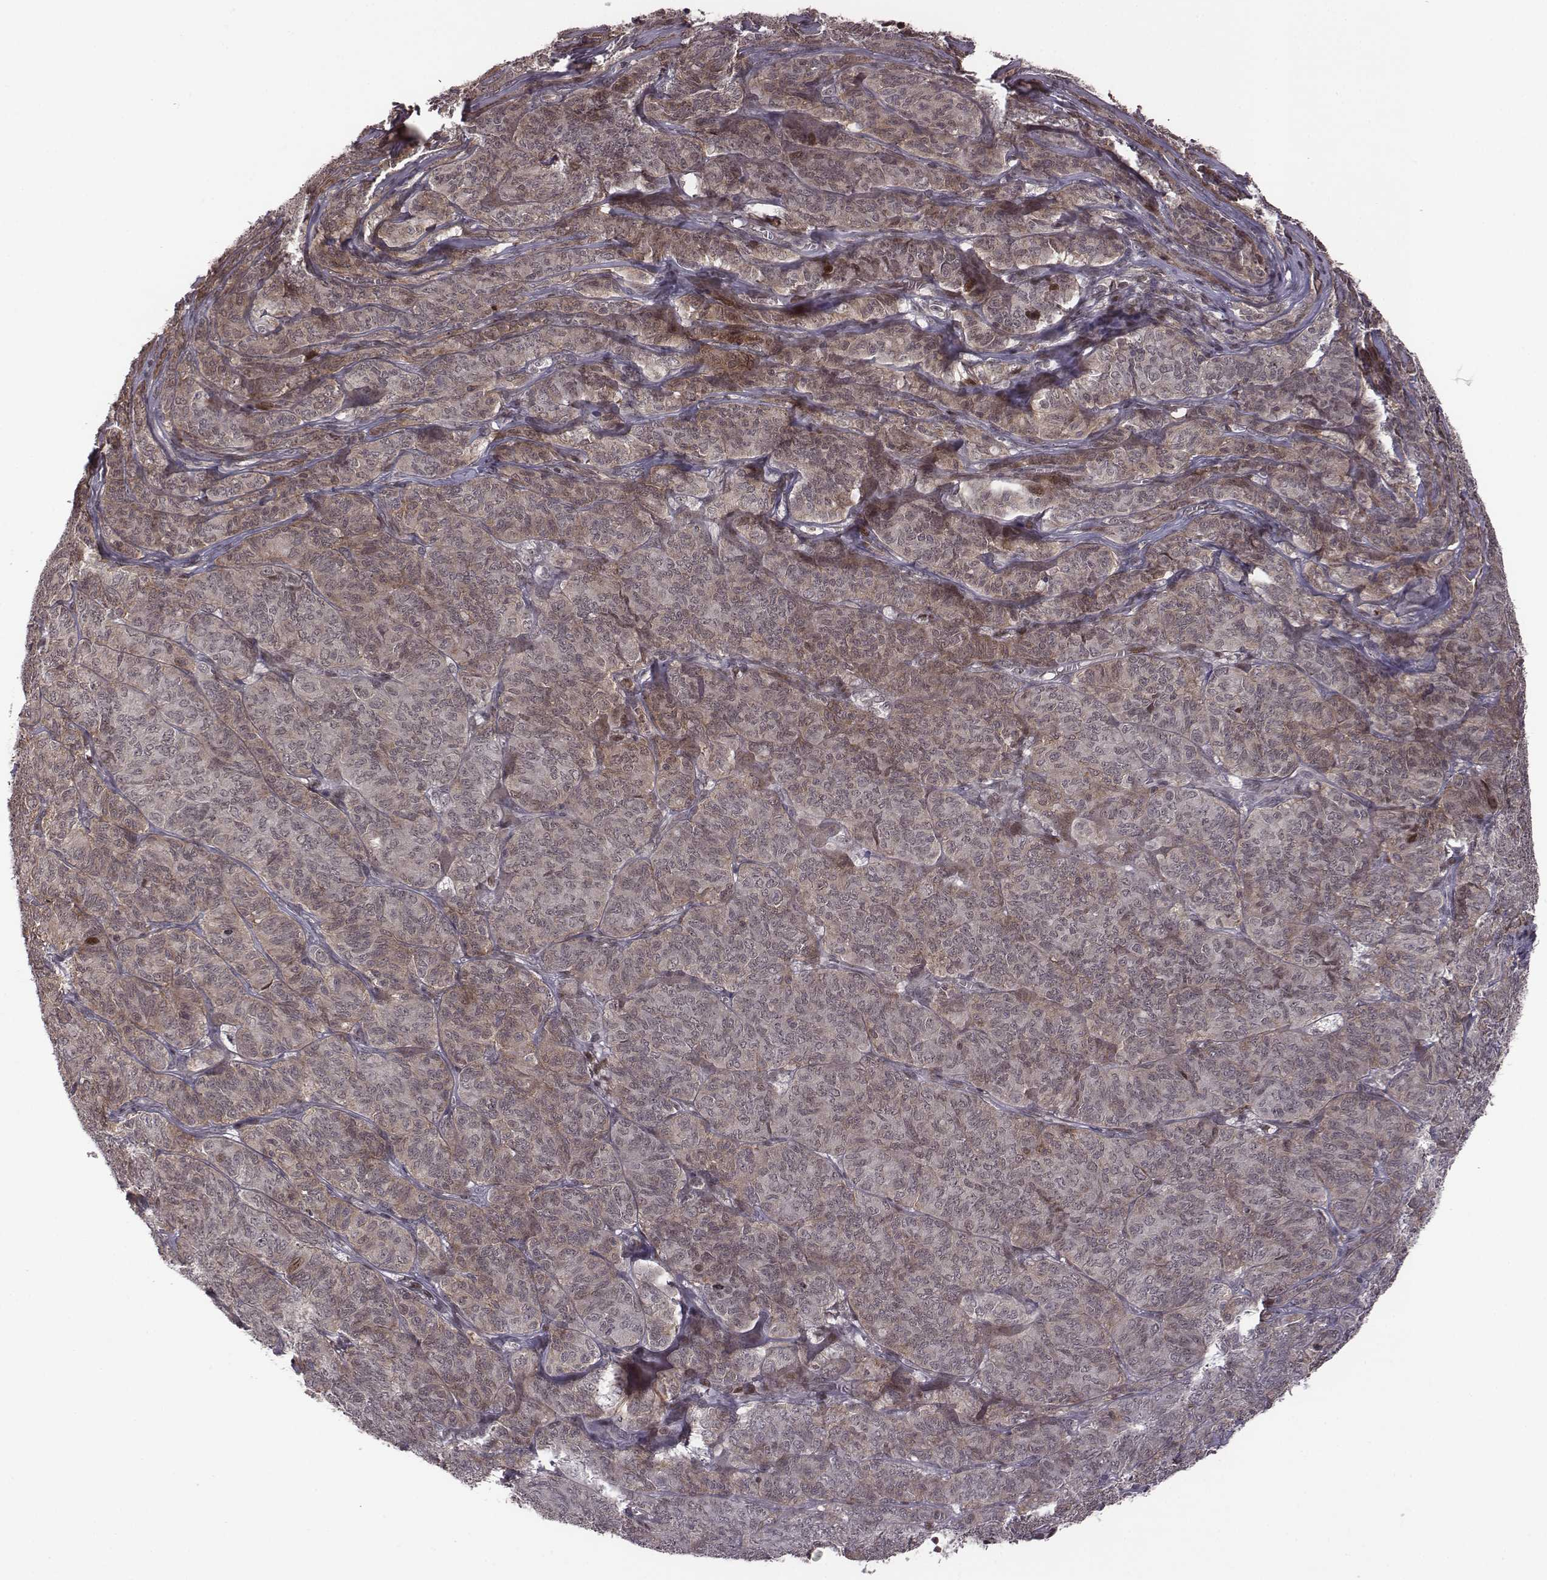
{"staining": {"intensity": "negative", "quantity": "none", "location": "none"}, "tissue": "ovarian cancer", "cell_type": "Tumor cells", "image_type": "cancer", "snomed": [{"axis": "morphology", "description": "Carcinoma, endometroid"}, {"axis": "topography", "description": "Ovary"}], "caption": "This is a image of IHC staining of endometroid carcinoma (ovarian), which shows no positivity in tumor cells. Nuclei are stained in blue.", "gene": "RPL3", "patient": {"sex": "female", "age": 80}}